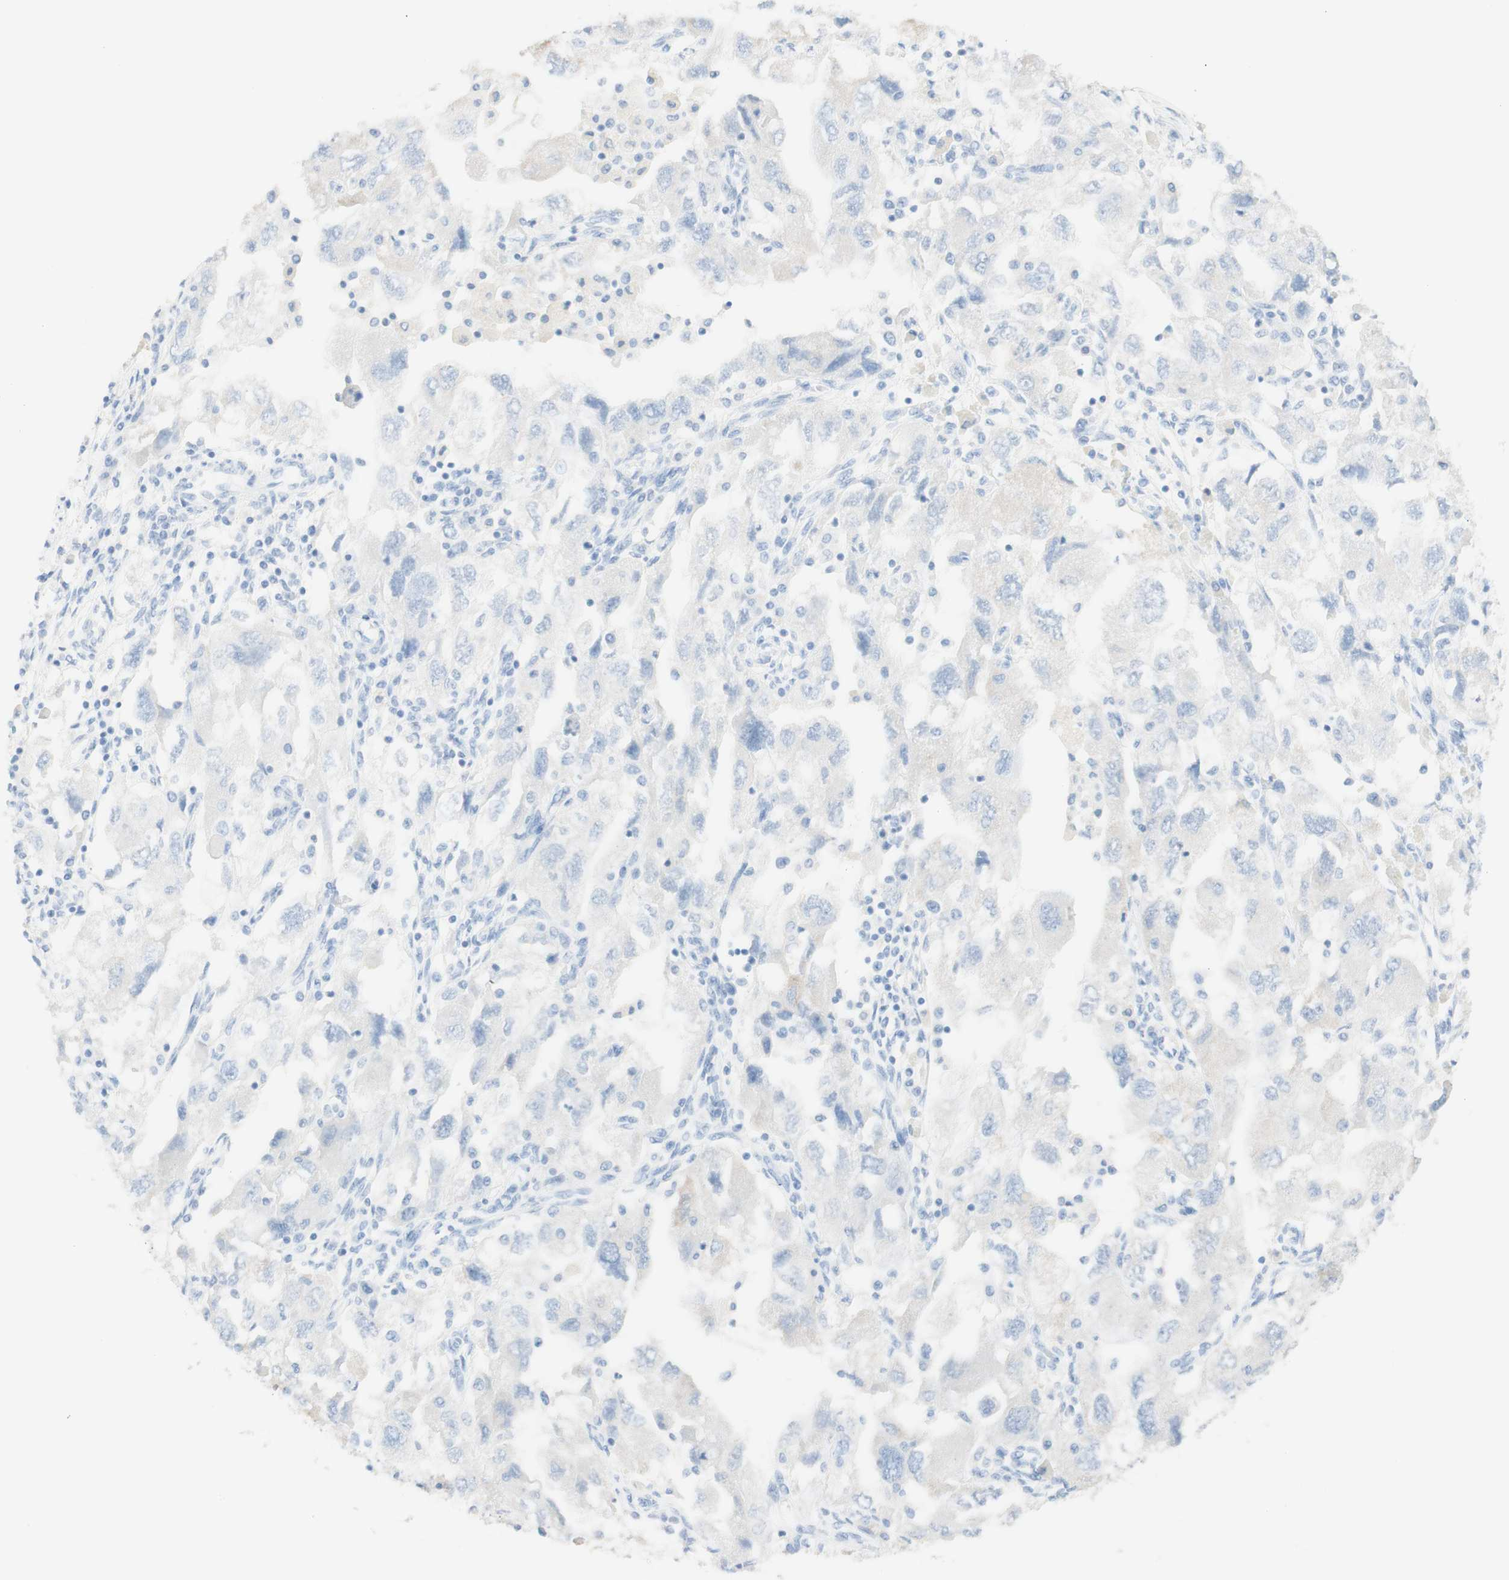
{"staining": {"intensity": "negative", "quantity": "none", "location": "none"}, "tissue": "ovarian cancer", "cell_type": "Tumor cells", "image_type": "cancer", "snomed": [{"axis": "morphology", "description": "Carcinoma, NOS"}, {"axis": "morphology", "description": "Cystadenocarcinoma, serous, NOS"}, {"axis": "topography", "description": "Ovary"}], "caption": "Image shows no significant protein staining in tumor cells of ovarian cancer (carcinoma). (Brightfield microscopy of DAB immunohistochemistry at high magnification).", "gene": "TPO", "patient": {"sex": "female", "age": 69}}